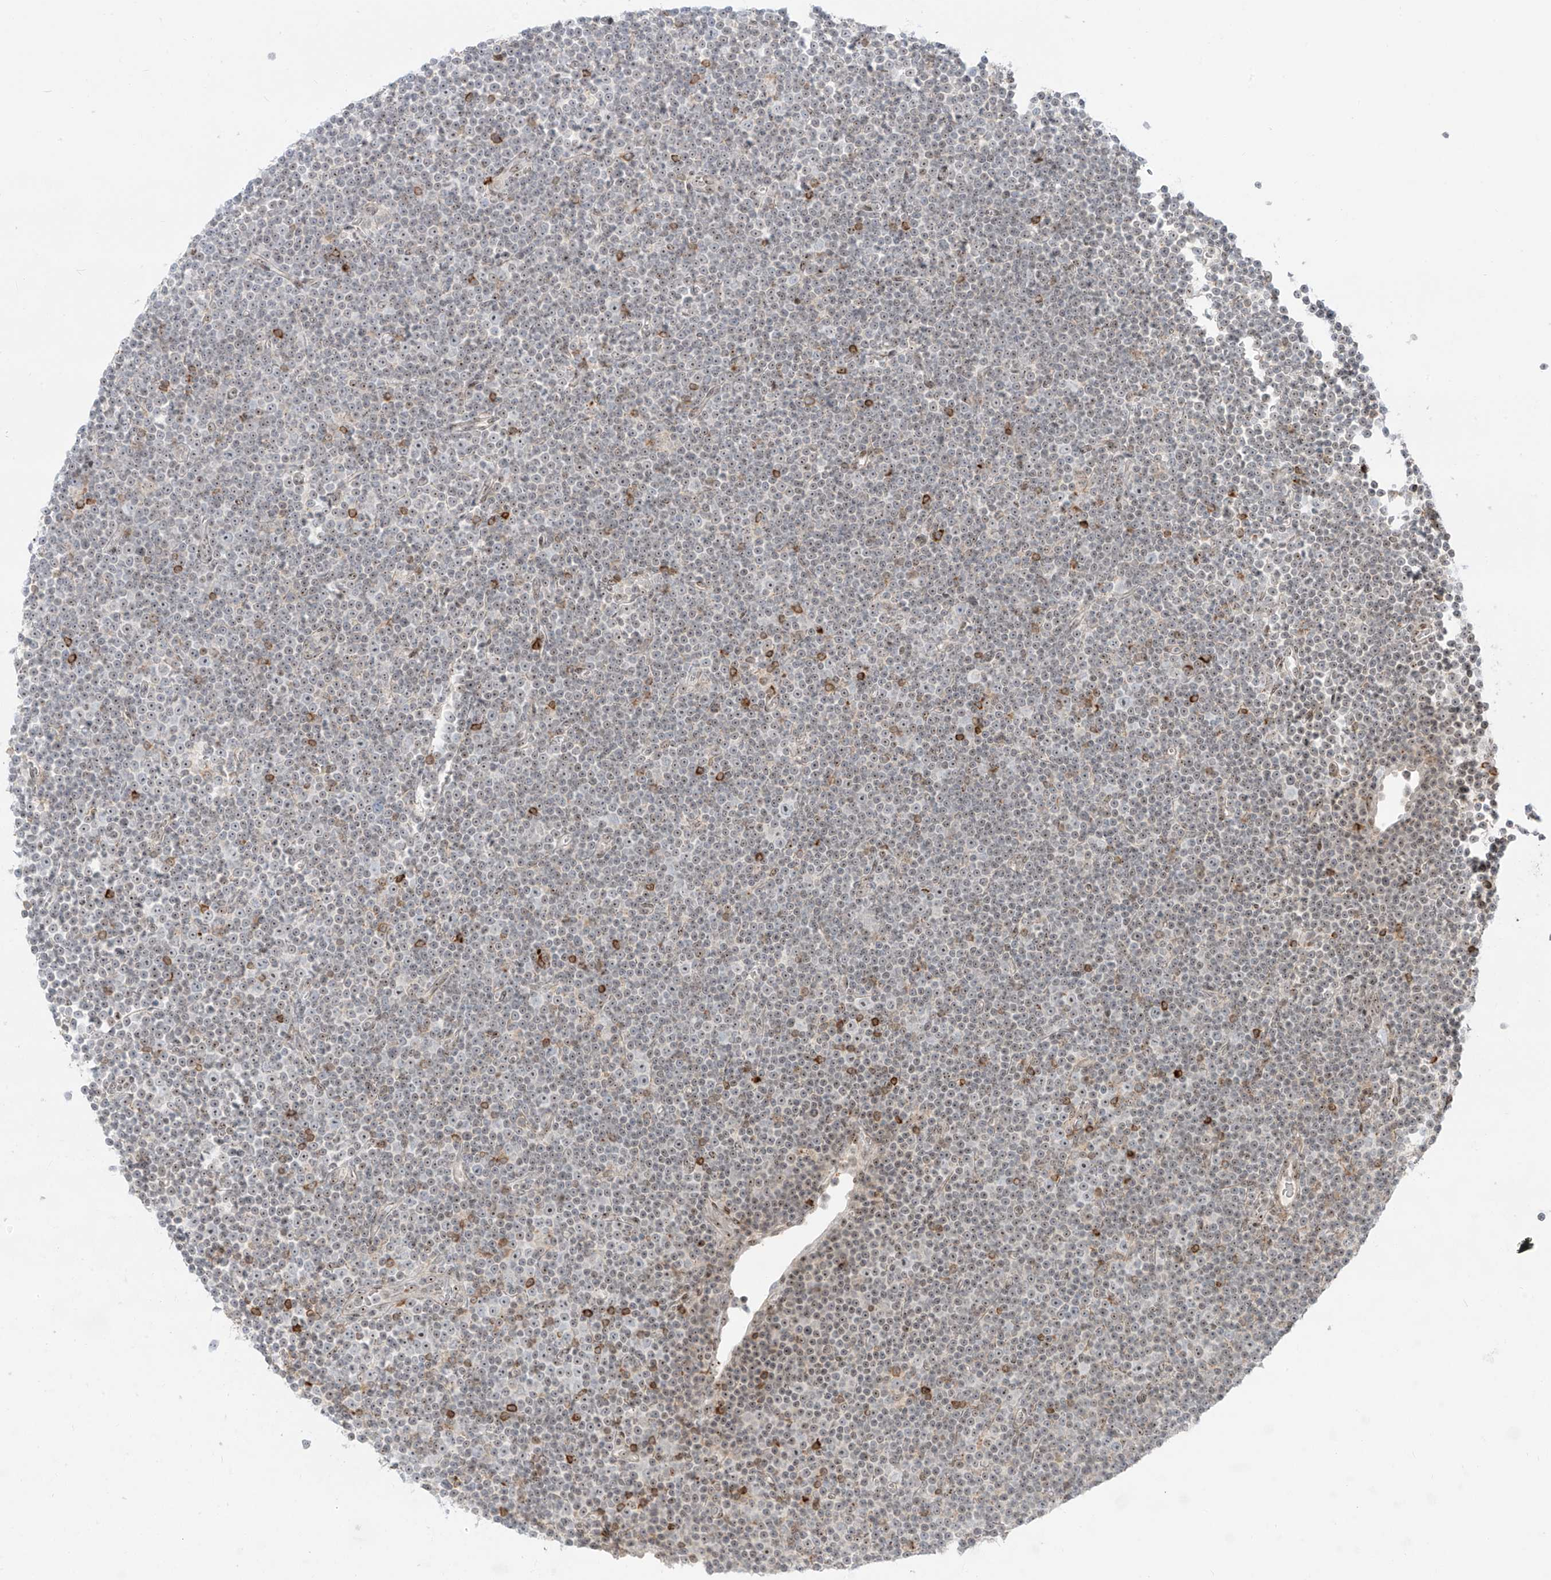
{"staining": {"intensity": "negative", "quantity": "none", "location": "none"}, "tissue": "lymphoma", "cell_type": "Tumor cells", "image_type": "cancer", "snomed": [{"axis": "morphology", "description": "Malignant lymphoma, non-Hodgkin's type, Low grade"}, {"axis": "topography", "description": "Lymph node"}], "caption": "High power microscopy histopathology image of an immunohistochemistry micrograph of lymphoma, revealing no significant staining in tumor cells.", "gene": "ZNF512", "patient": {"sex": "female", "age": 67}}